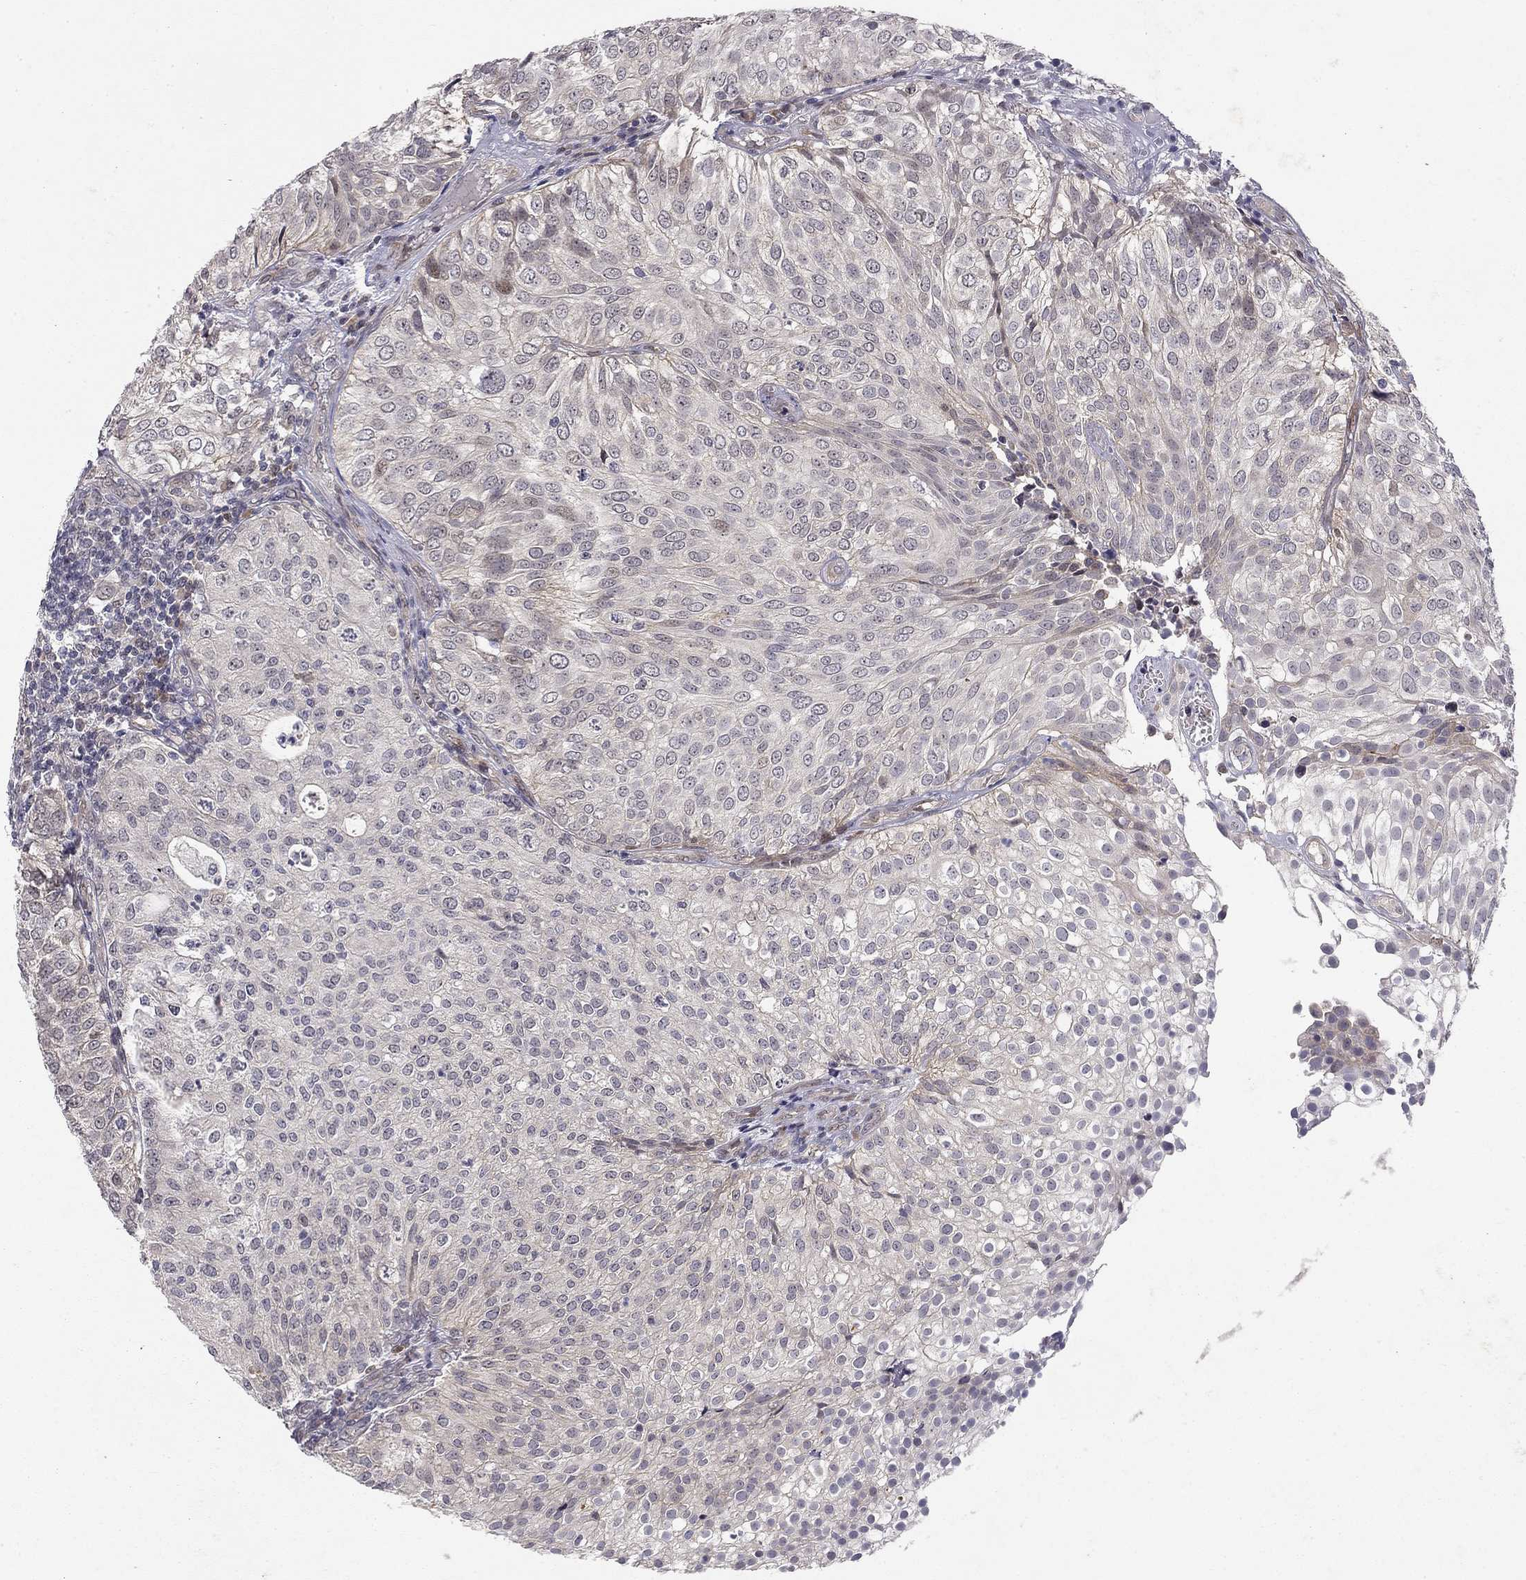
{"staining": {"intensity": "negative", "quantity": "none", "location": "none"}, "tissue": "urothelial cancer", "cell_type": "Tumor cells", "image_type": "cancer", "snomed": [{"axis": "morphology", "description": "Urothelial carcinoma, High grade"}, {"axis": "topography", "description": "Urinary bladder"}], "caption": "High-grade urothelial carcinoma was stained to show a protein in brown. There is no significant positivity in tumor cells. (Brightfield microscopy of DAB IHC at high magnification).", "gene": "STXBP6", "patient": {"sex": "female", "age": 79}}